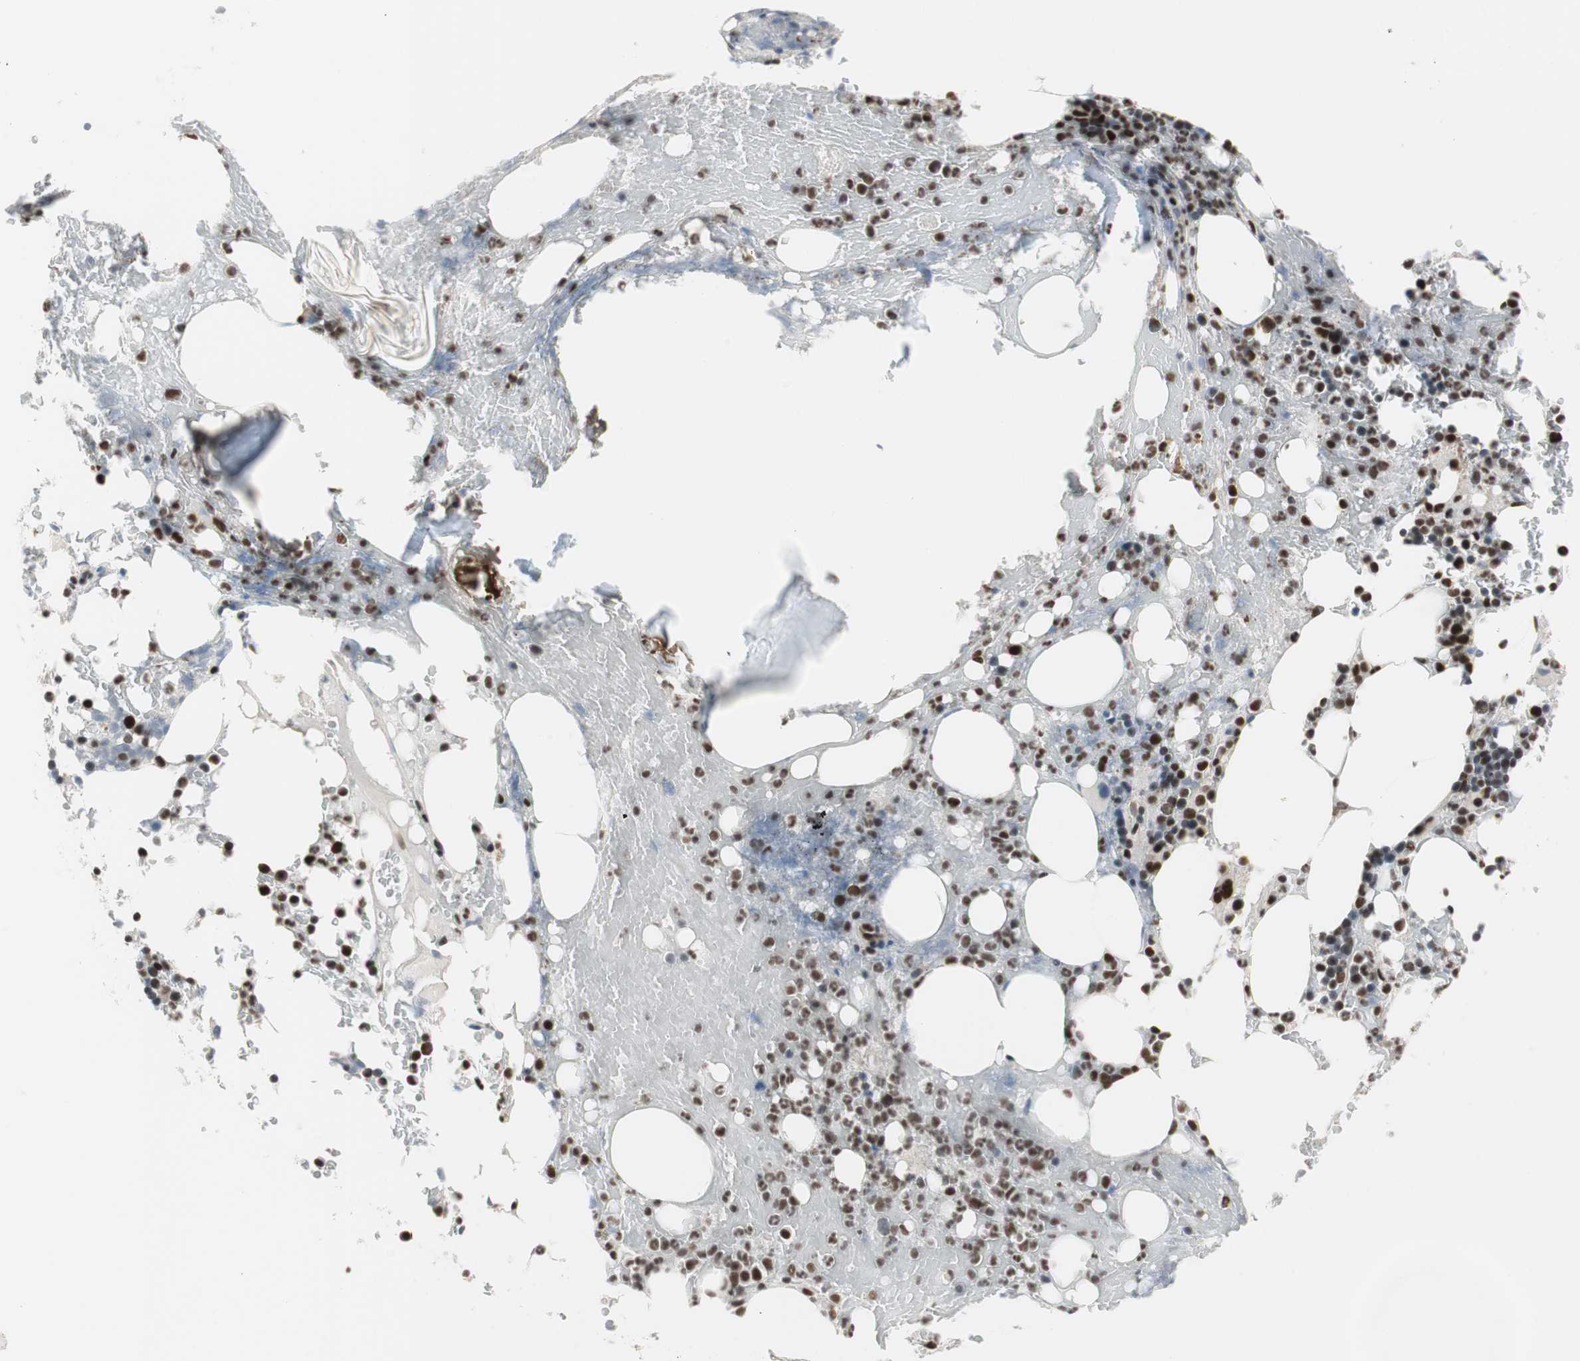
{"staining": {"intensity": "strong", "quantity": ">75%", "location": "nuclear"}, "tissue": "bone marrow", "cell_type": "Hematopoietic cells", "image_type": "normal", "snomed": [{"axis": "morphology", "description": "Normal tissue, NOS"}, {"axis": "topography", "description": "Bone marrow"}], "caption": "IHC staining of benign bone marrow, which reveals high levels of strong nuclear staining in about >75% of hematopoietic cells indicating strong nuclear protein staining. The staining was performed using DAB (3,3'-diaminobenzidine) (brown) for protein detection and nuclei were counterstained in hematoxylin (blue).", "gene": "RTF1", "patient": {"sex": "female", "age": 66}}